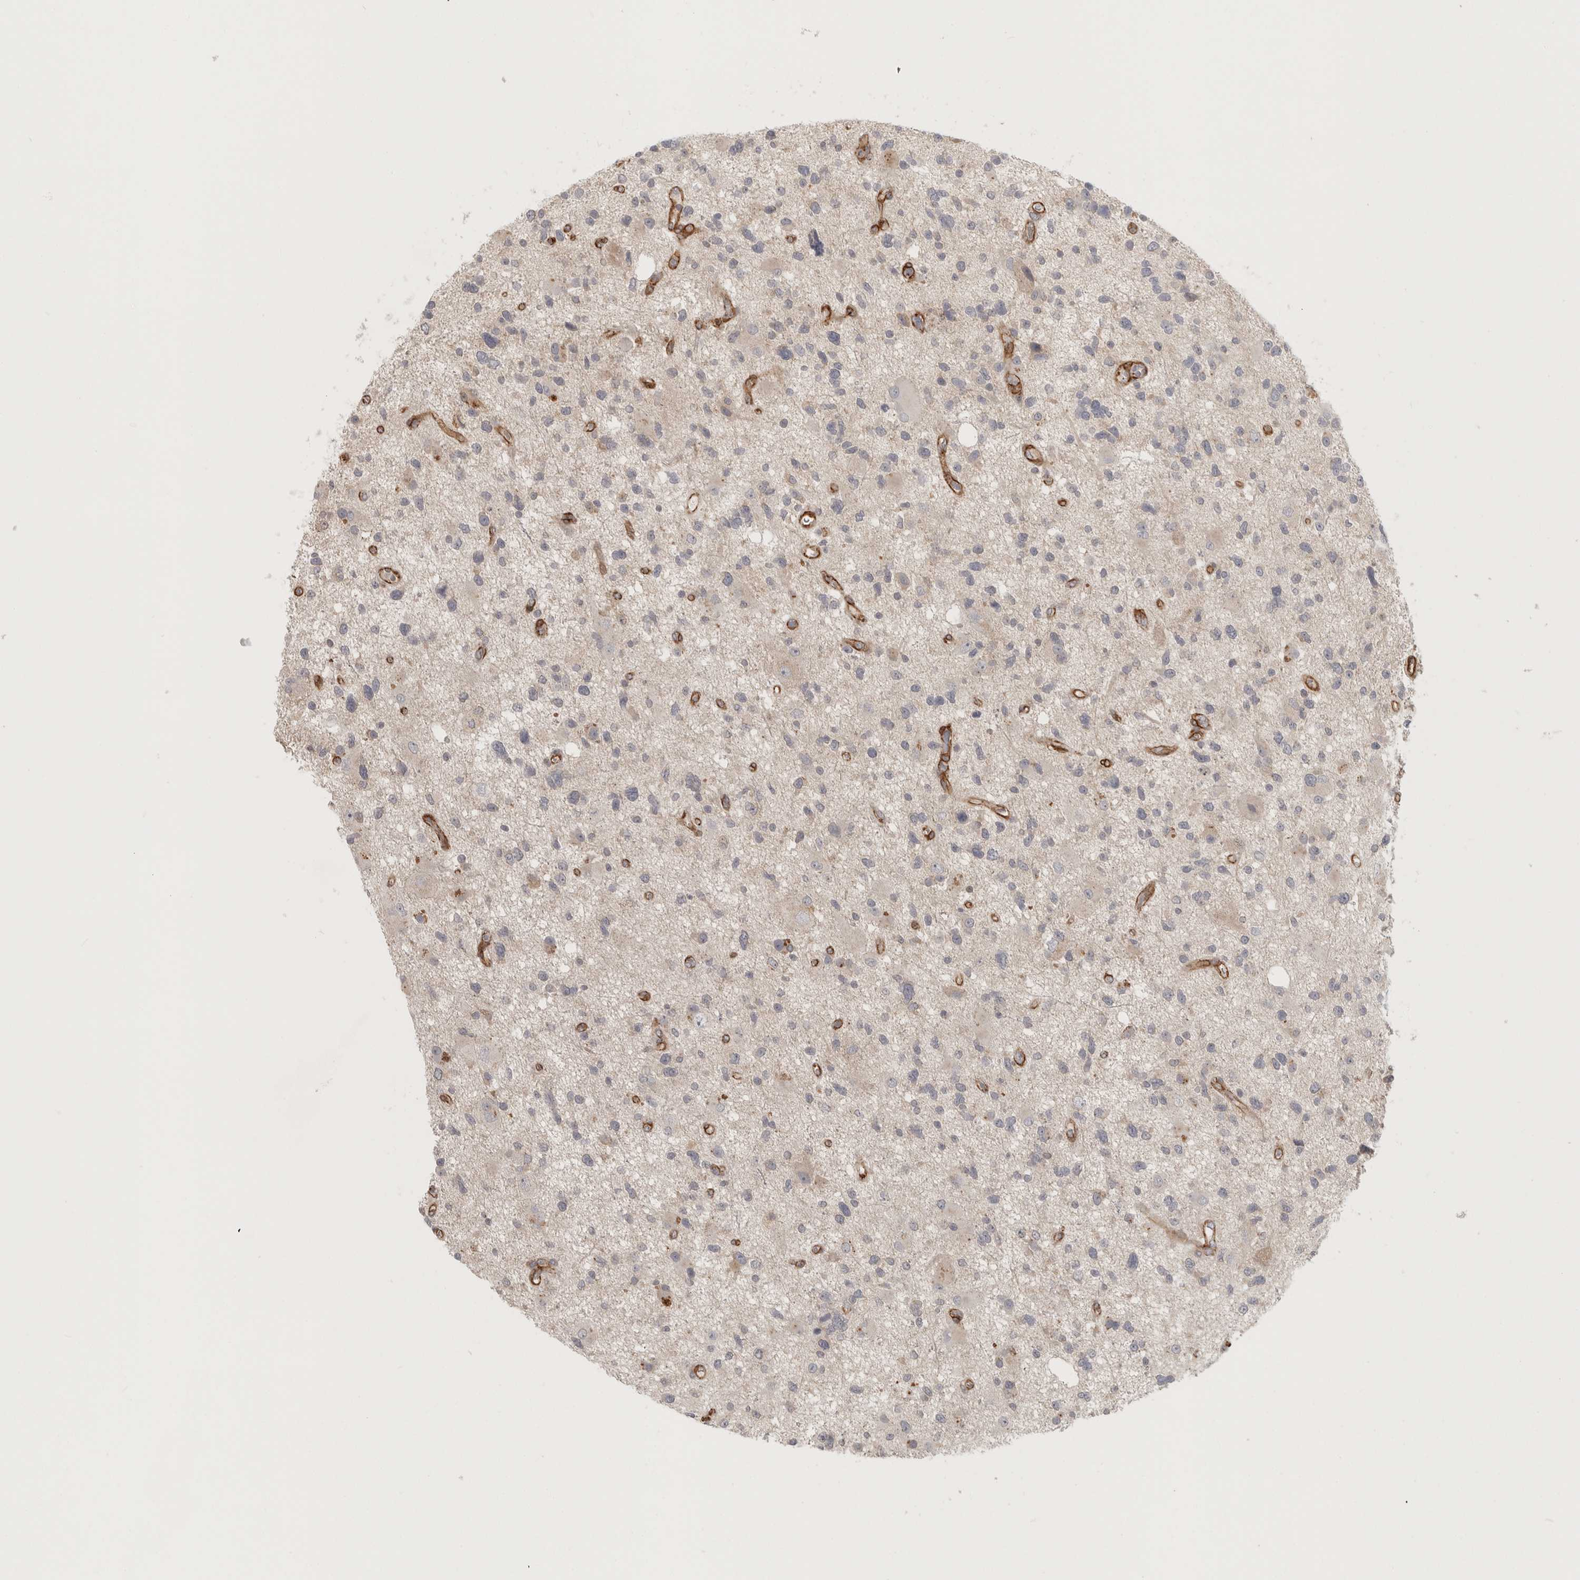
{"staining": {"intensity": "negative", "quantity": "none", "location": "none"}, "tissue": "glioma", "cell_type": "Tumor cells", "image_type": "cancer", "snomed": [{"axis": "morphology", "description": "Glioma, malignant, High grade"}, {"axis": "topography", "description": "Brain"}], "caption": "Immunohistochemistry (IHC) photomicrograph of neoplastic tissue: malignant glioma (high-grade) stained with DAB (3,3'-diaminobenzidine) reveals no significant protein positivity in tumor cells. (Stains: DAB immunohistochemistry (IHC) with hematoxylin counter stain, Microscopy: brightfield microscopy at high magnification).", "gene": "LONRF1", "patient": {"sex": "male", "age": 33}}